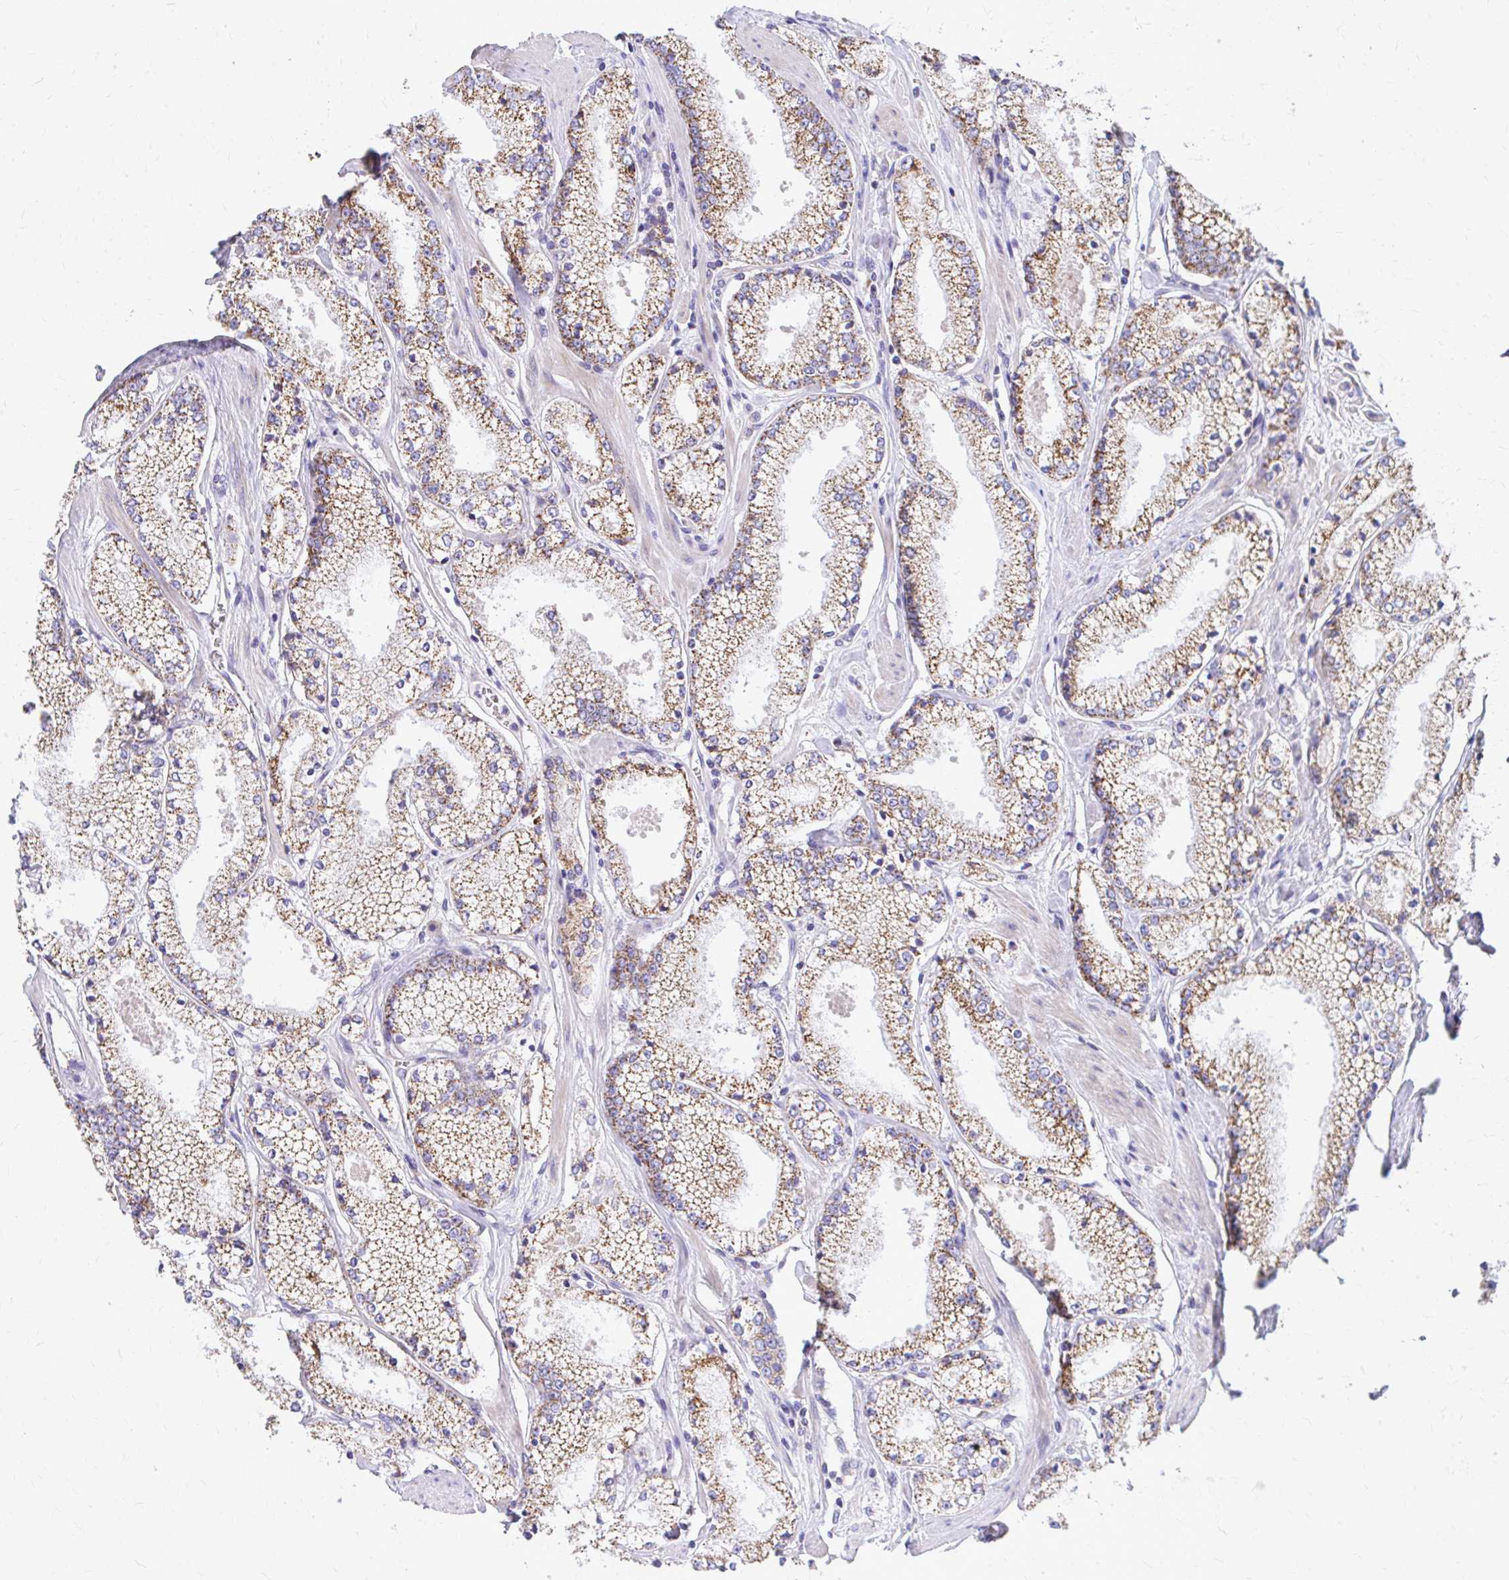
{"staining": {"intensity": "moderate", "quantity": ">75%", "location": "cytoplasmic/membranous"}, "tissue": "prostate cancer", "cell_type": "Tumor cells", "image_type": "cancer", "snomed": [{"axis": "morphology", "description": "Adenocarcinoma, High grade"}, {"axis": "topography", "description": "Prostate"}], "caption": "Moderate cytoplasmic/membranous expression for a protein is seen in about >75% of tumor cells of prostate high-grade adenocarcinoma using immunohistochemistry.", "gene": "MRPL19", "patient": {"sex": "male", "age": 63}}